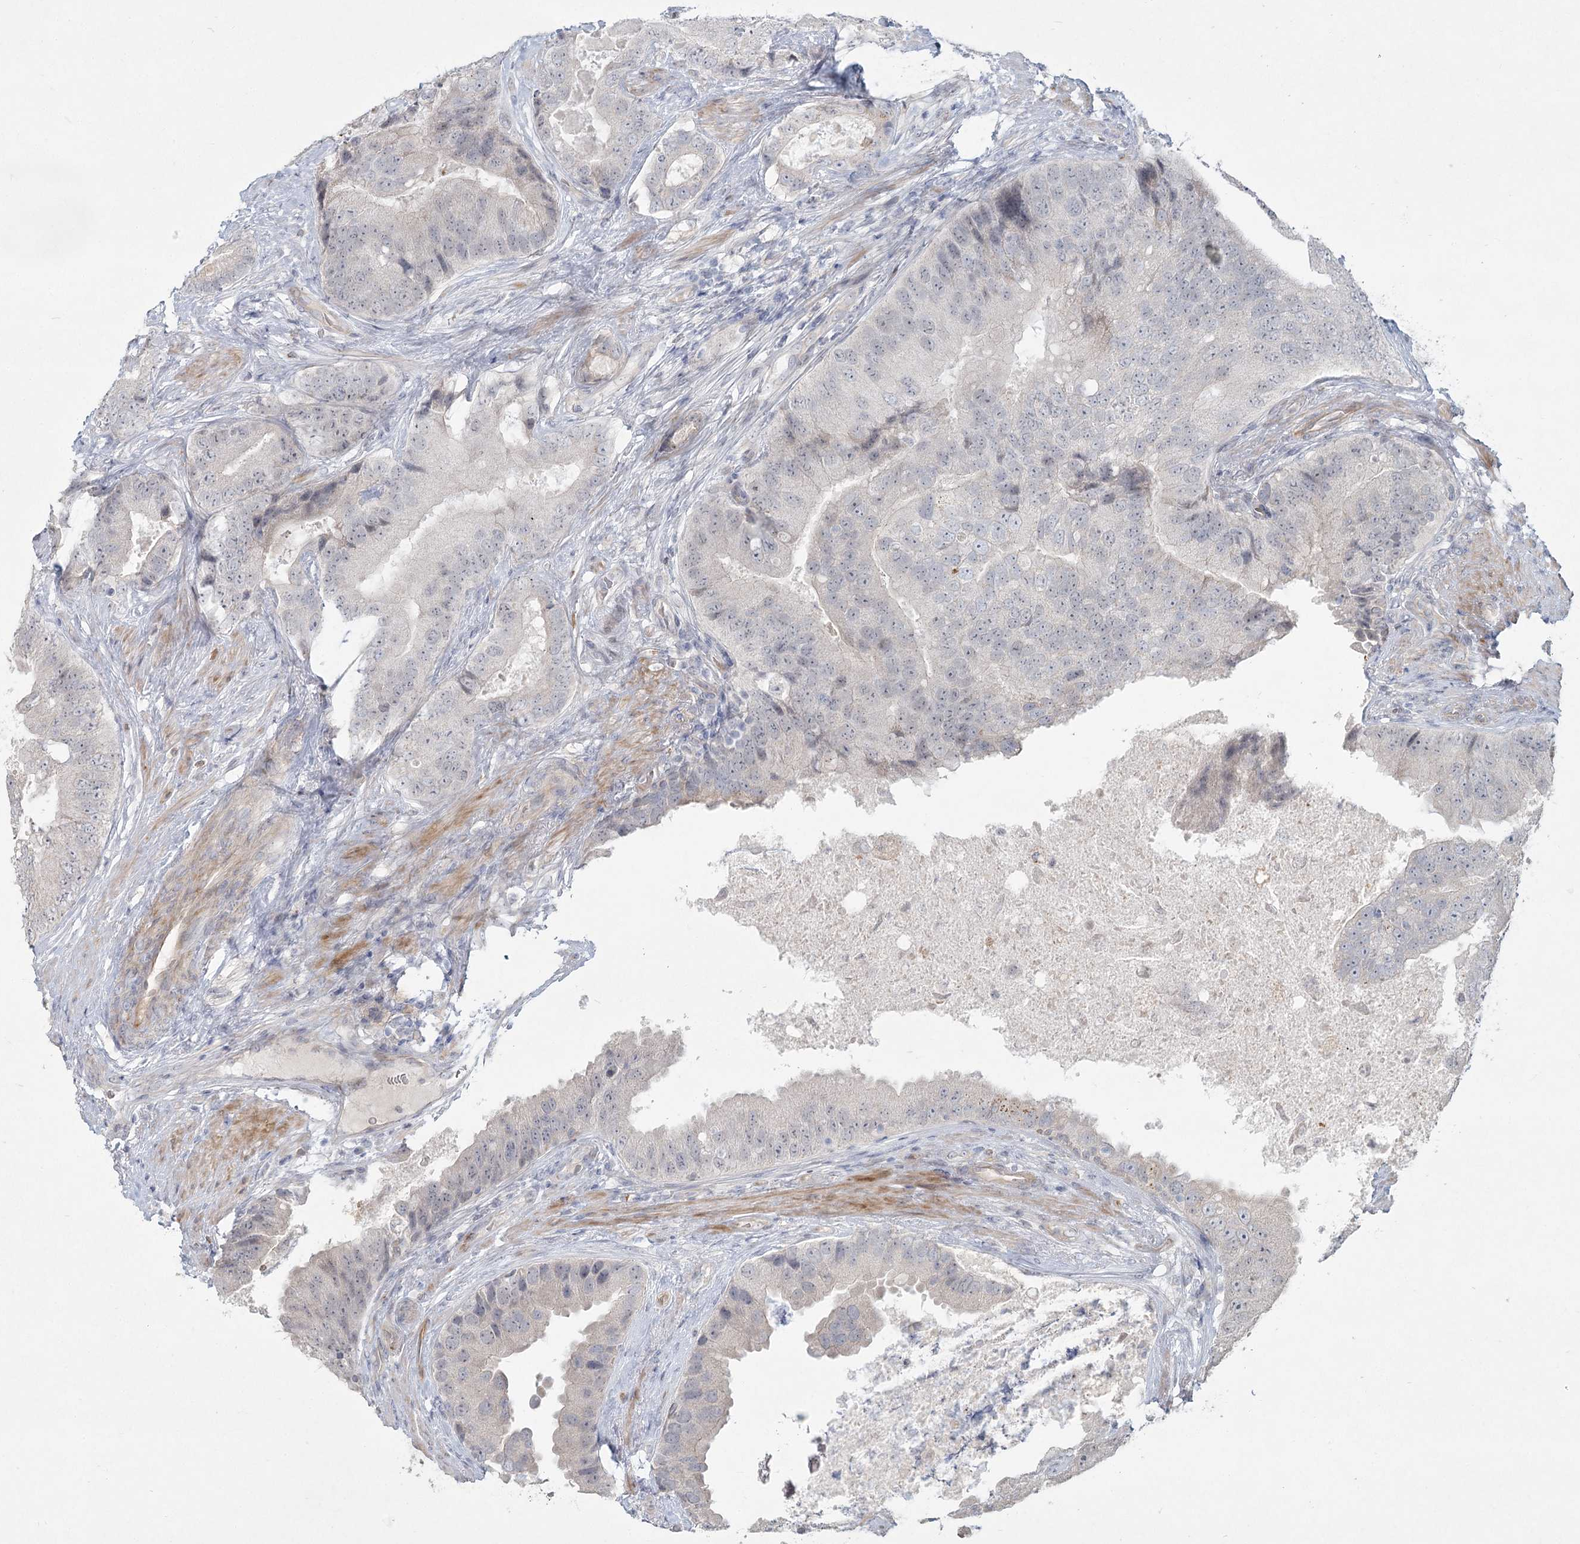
{"staining": {"intensity": "negative", "quantity": "none", "location": "none"}, "tissue": "prostate cancer", "cell_type": "Tumor cells", "image_type": "cancer", "snomed": [{"axis": "morphology", "description": "Adenocarcinoma, High grade"}, {"axis": "topography", "description": "Prostate"}], "caption": "Prostate cancer stained for a protein using IHC exhibits no expression tumor cells.", "gene": "LRP2BP", "patient": {"sex": "male", "age": 70}}